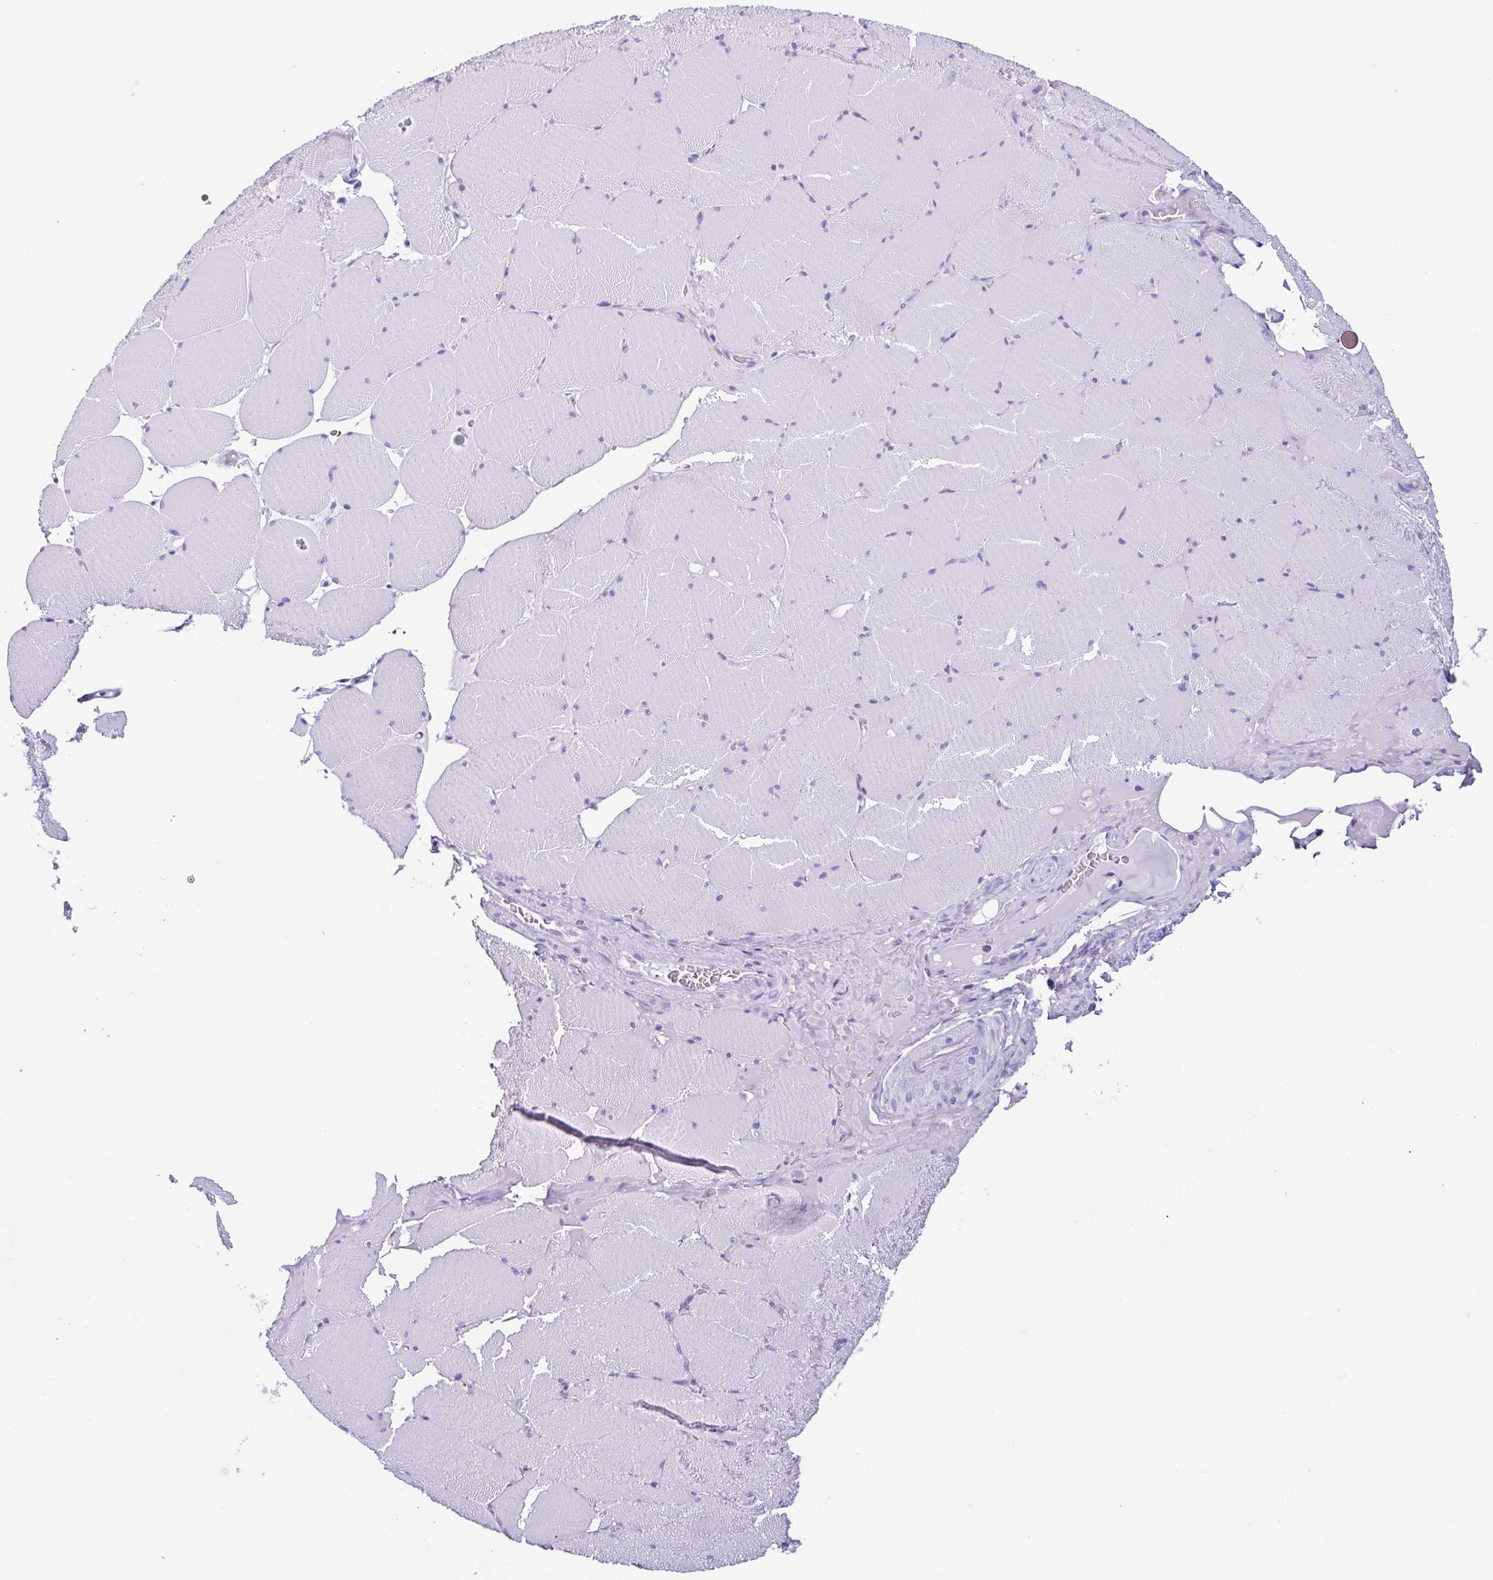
{"staining": {"intensity": "negative", "quantity": "none", "location": "none"}, "tissue": "skeletal muscle", "cell_type": "Myocytes", "image_type": "normal", "snomed": [{"axis": "morphology", "description": "Normal tissue, NOS"}, {"axis": "topography", "description": "Skeletal muscle"}, {"axis": "topography", "description": "Head-Neck"}], "caption": "The photomicrograph reveals no staining of myocytes in benign skeletal muscle.", "gene": "PIGF", "patient": {"sex": "male", "age": 66}}